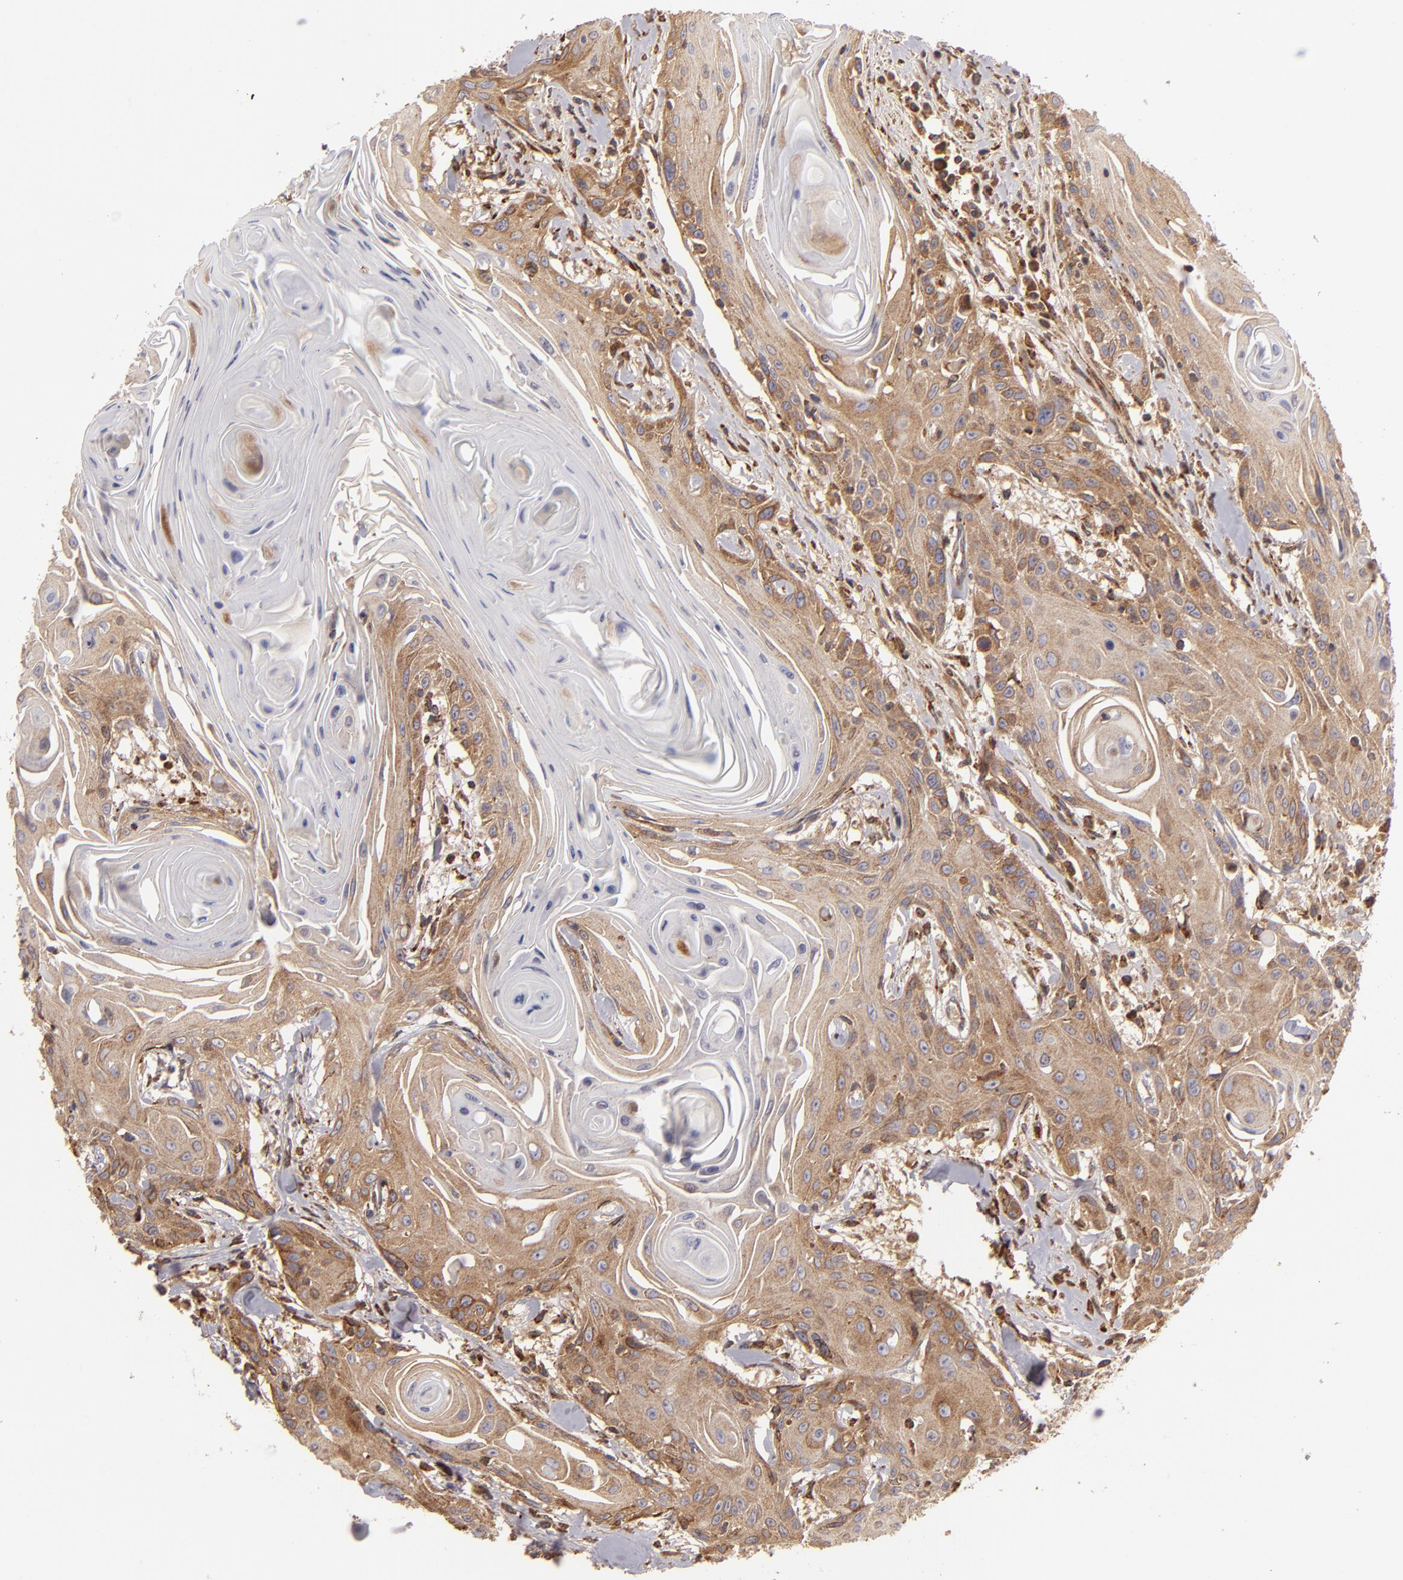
{"staining": {"intensity": "strong", "quantity": ">75%", "location": "cytoplasmic/membranous"}, "tissue": "head and neck cancer", "cell_type": "Tumor cells", "image_type": "cancer", "snomed": [{"axis": "morphology", "description": "Squamous cell carcinoma, NOS"}, {"axis": "morphology", "description": "Squamous cell carcinoma, metastatic, NOS"}, {"axis": "topography", "description": "Lymph node"}, {"axis": "topography", "description": "Salivary gland"}, {"axis": "topography", "description": "Head-Neck"}], "caption": "Tumor cells show high levels of strong cytoplasmic/membranous staining in about >75% of cells in human squamous cell carcinoma (head and neck).", "gene": "CFB", "patient": {"sex": "female", "age": 74}}